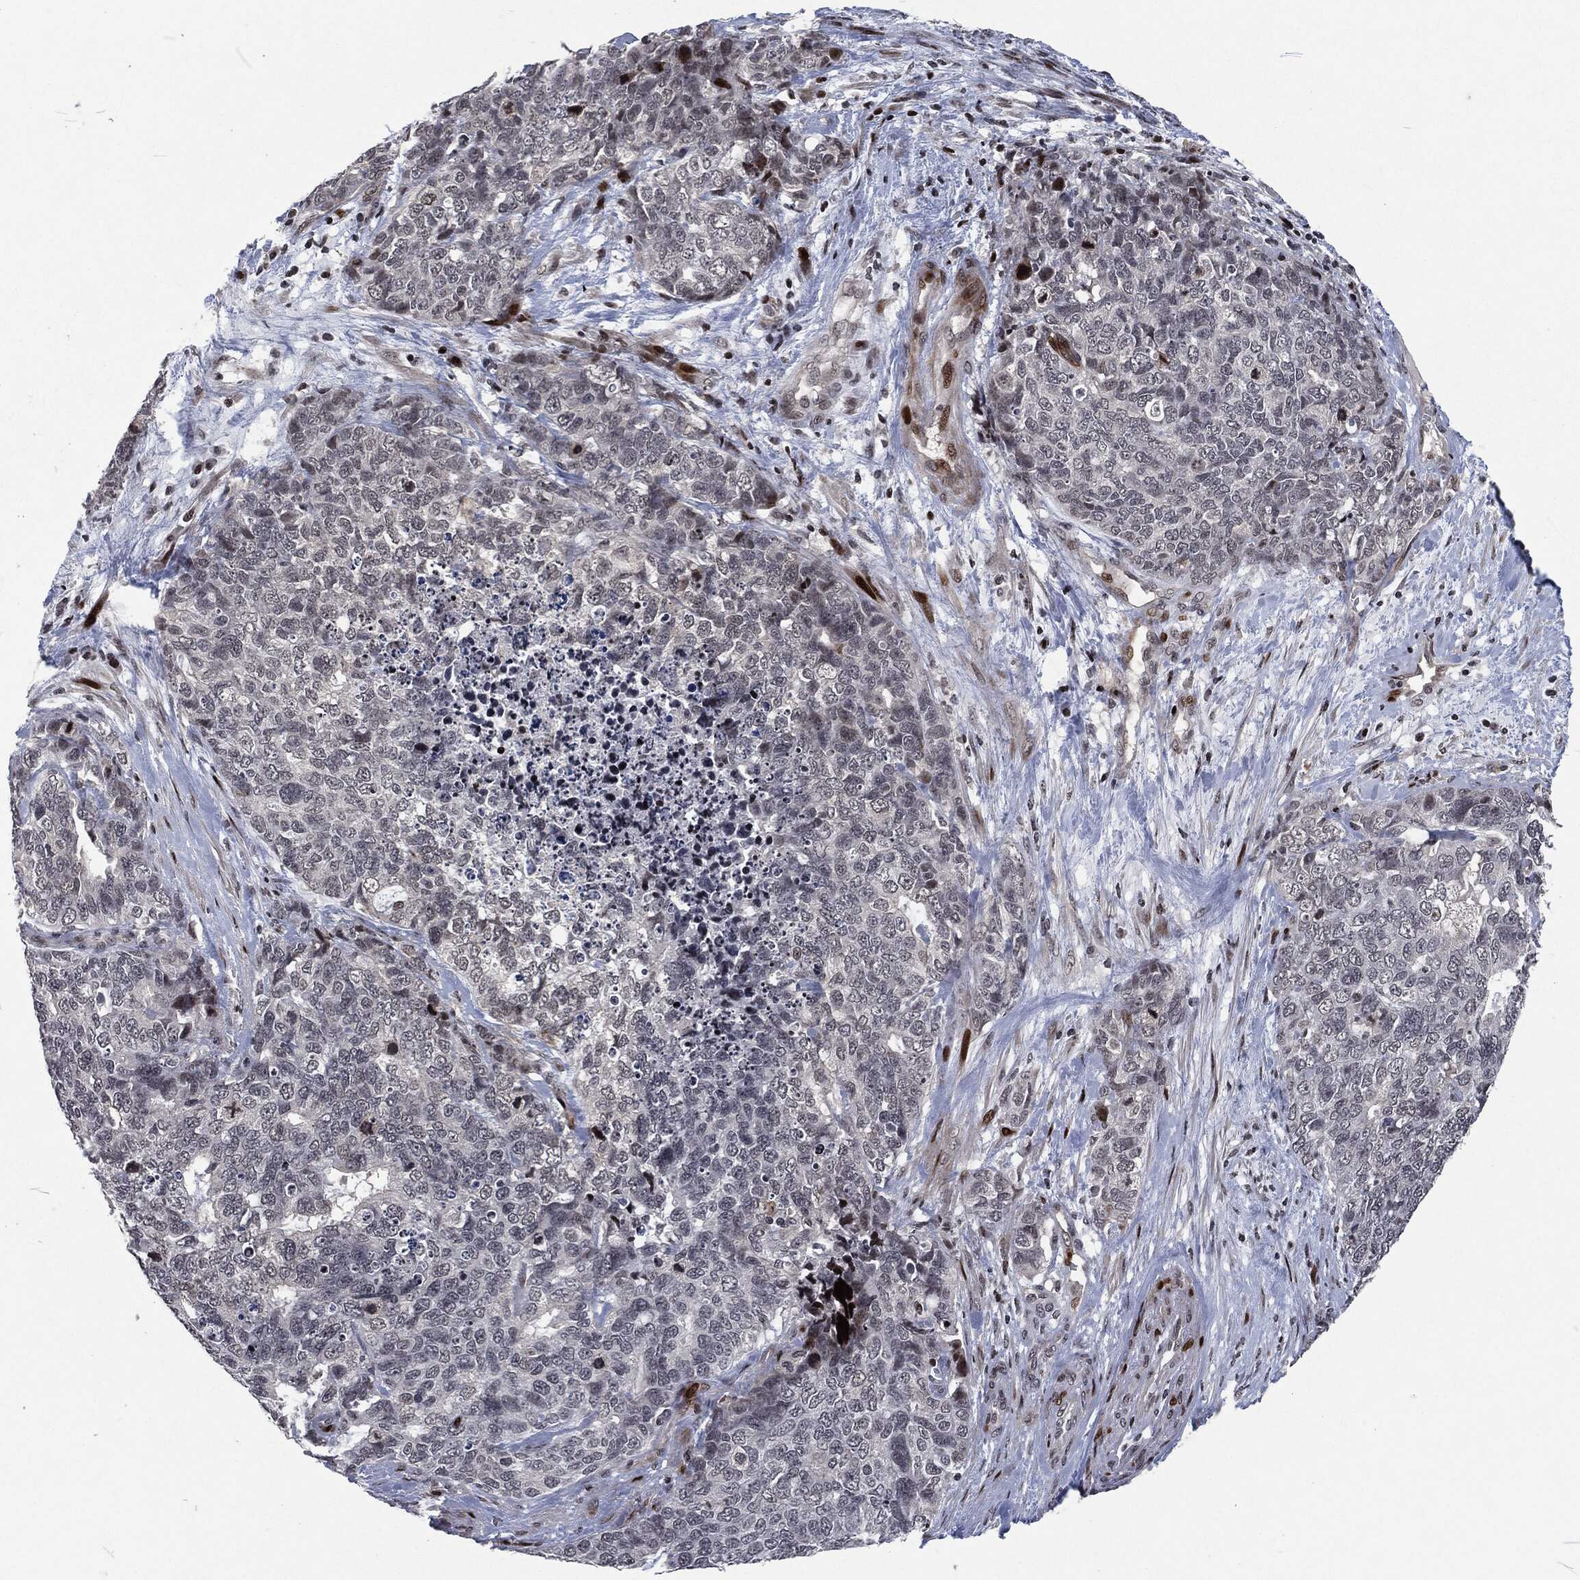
{"staining": {"intensity": "negative", "quantity": "none", "location": "none"}, "tissue": "cervical cancer", "cell_type": "Tumor cells", "image_type": "cancer", "snomed": [{"axis": "morphology", "description": "Squamous cell carcinoma, NOS"}, {"axis": "topography", "description": "Cervix"}], "caption": "Human squamous cell carcinoma (cervical) stained for a protein using IHC displays no positivity in tumor cells.", "gene": "EGFR", "patient": {"sex": "female", "age": 63}}